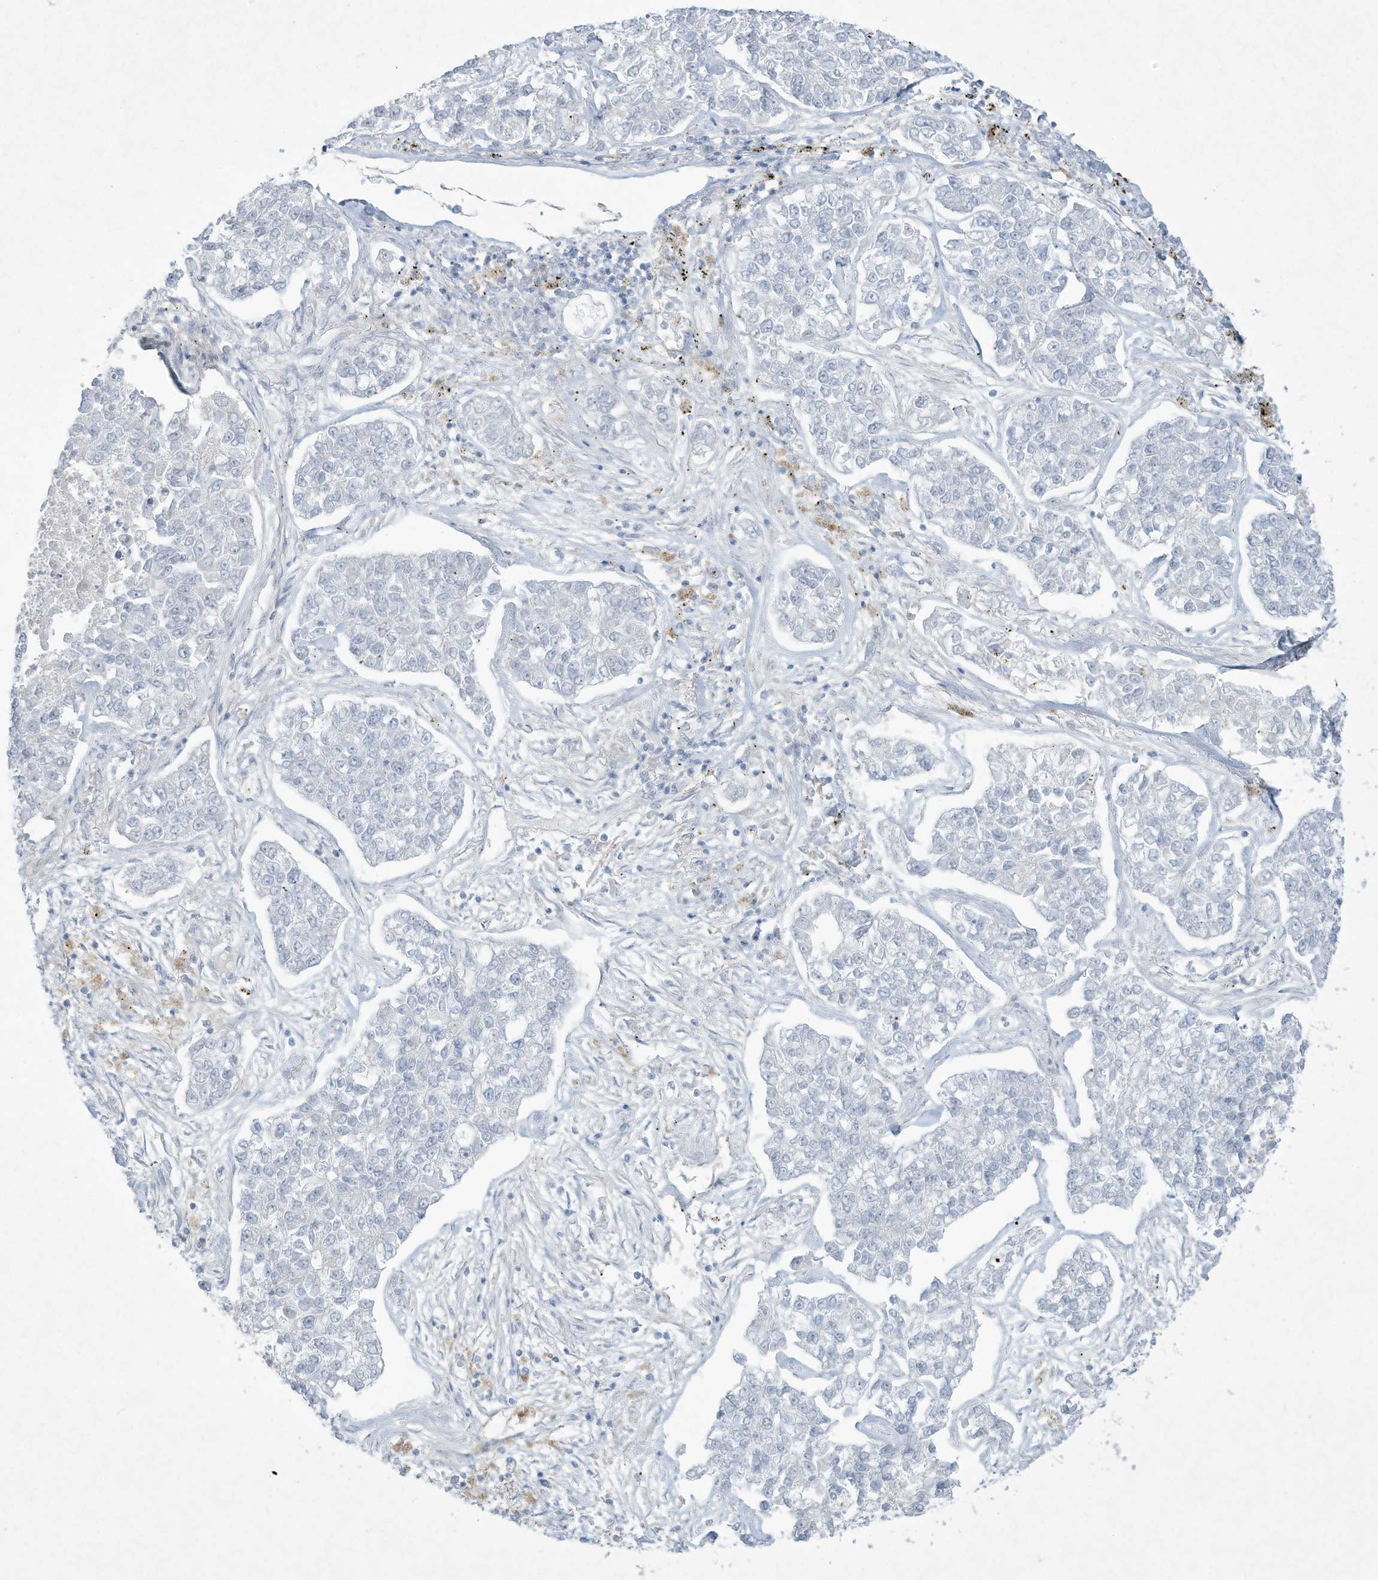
{"staining": {"intensity": "negative", "quantity": "none", "location": "none"}, "tissue": "lung cancer", "cell_type": "Tumor cells", "image_type": "cancer", "snomed": [{"axis": "morphology", "description": "Adenocarcinoma, NOS"}, {"axis": "topography", "description": "Lung"}], "caption": "This is an immunohistochemistry (IHC) photomicrograph of human adenocarcinoma (lung). There is no positivity in tumor cells.", "gene": "PAX6", "patient": {"sex": "male", "age": 49}}